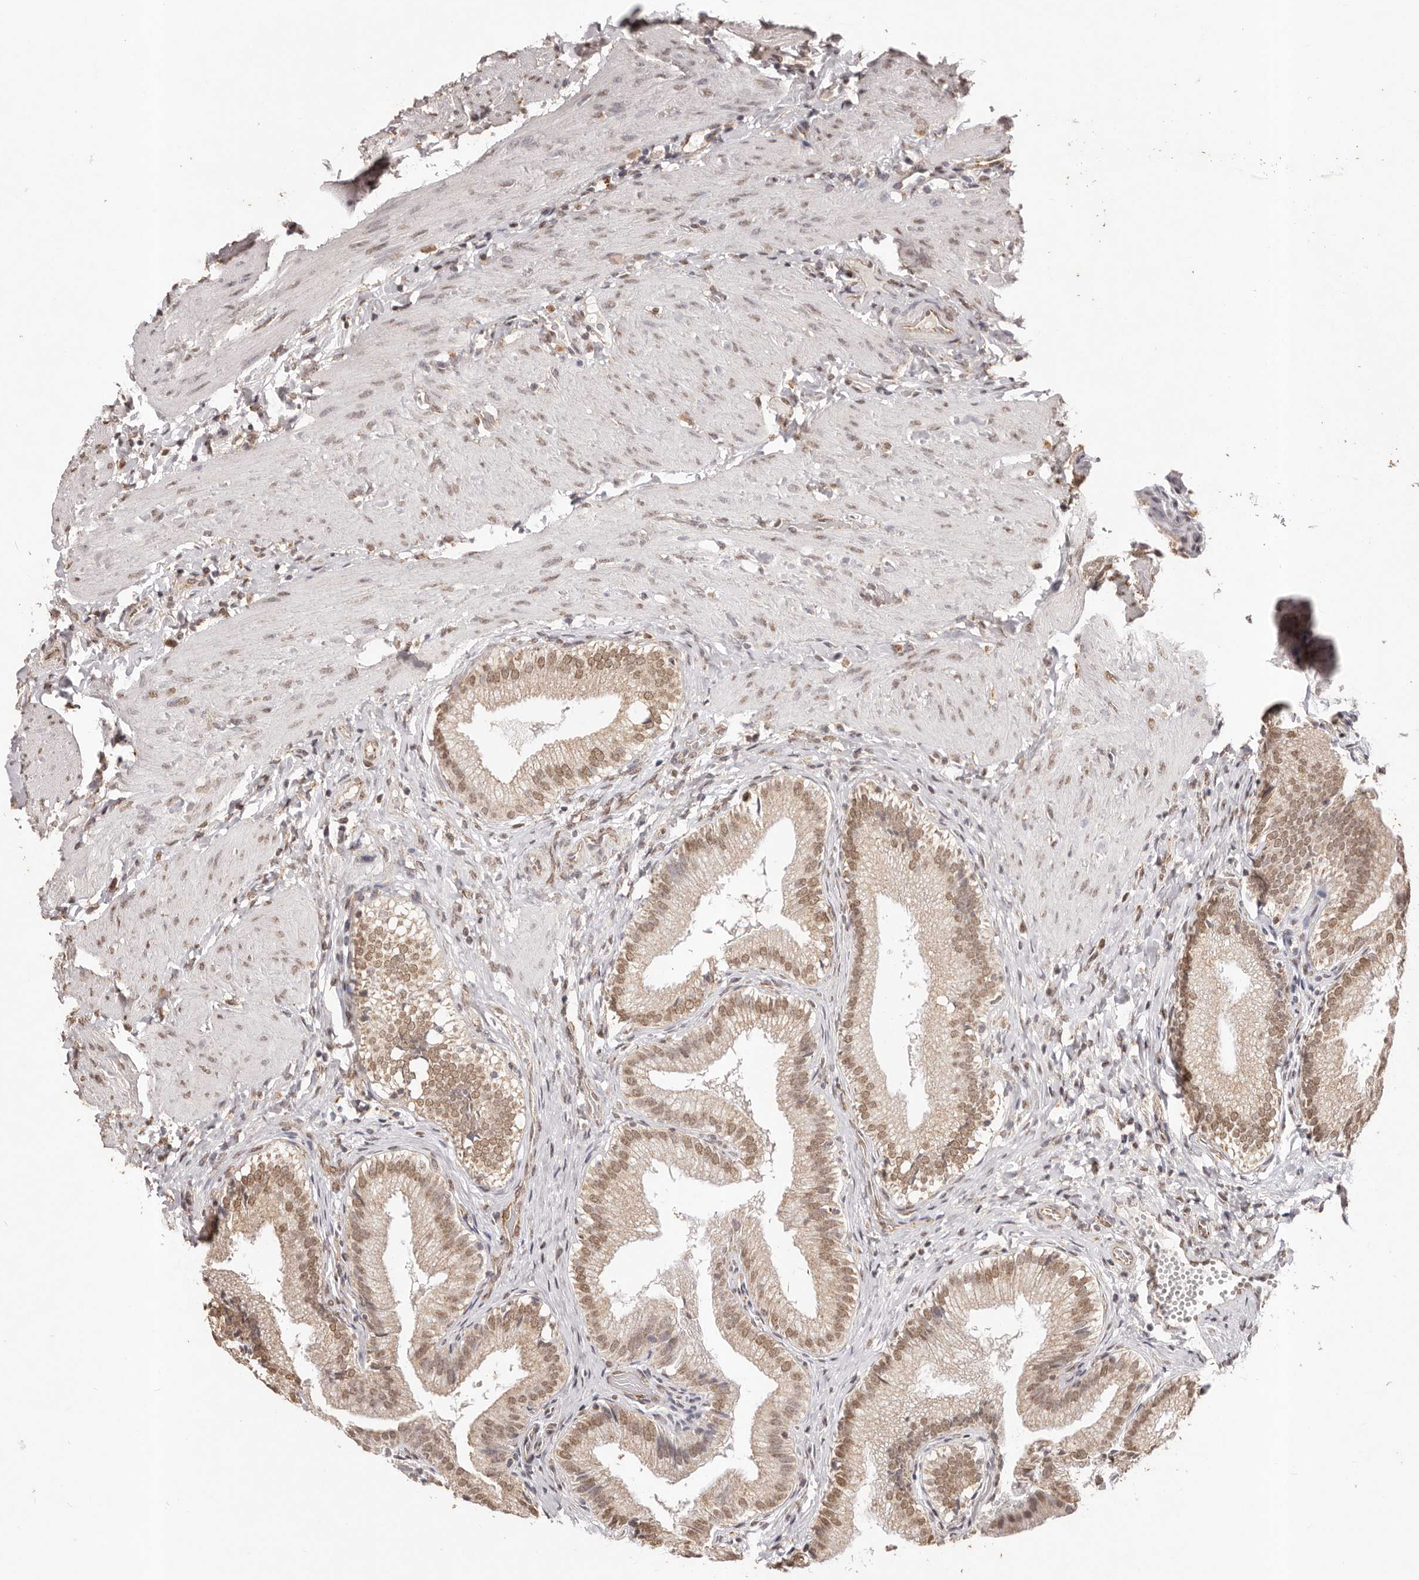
{"staining": {"intensity": "moderate", "quantity": ">75%", "location": "cytoplasmic/membranous,nuclear"}, "tissue": "gallbladder", "cell_type": "Glandular cells", "image_type": "normal", "snomed": [{"axis": "morphology", "description": "Normal tissue, NOS"}, {"axis": "topography", "description": "Gallbladder"}], "caption": "DAB (3,3'-diaminobenzidine) immunohistochemical staining of normal human gallbladder exhibits moderate cytoplasmic/membranous,nuclear protein expression in approximately >75% of glandular cells.", "gene": "RPS6KA5", "patient": {"sex": "female", "age": 30}}